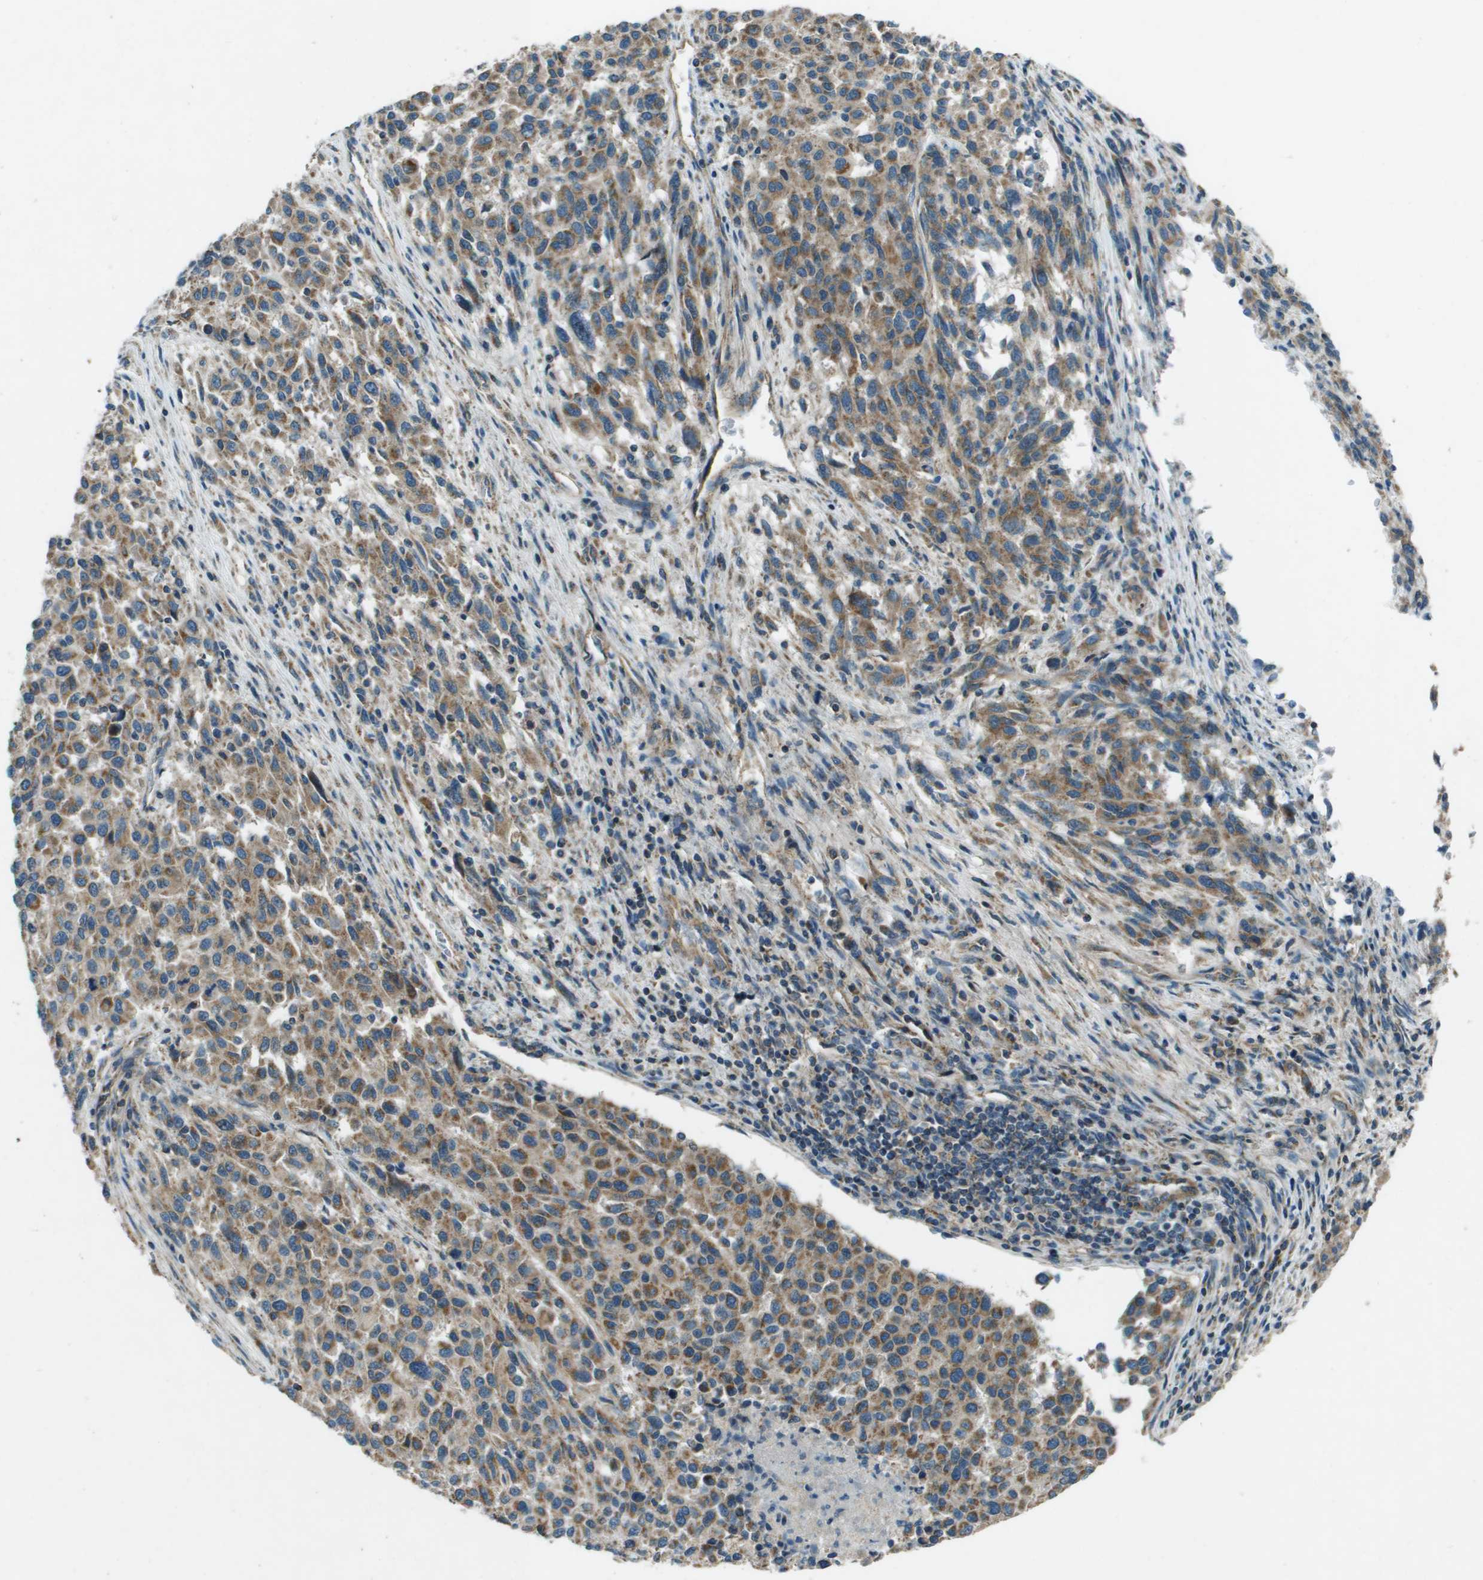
{"staining": {"intensity": "moderate", "quantity": ">75%", "location": "cytoplasmic/membranous"}, "tissue": "melanoma", "cell_type": "Tumor cells", "image_type": "cancer", "snomed": [{"axis": "morphology", "description": "Malignant melanoma, Metastatic site"}, {"axis": "topography", "description": "Lymph node"}], "caption": "There is medium levels of moderate cytoplasmic/membranous staining in tumor cells of melanoma, as demonstrated by immunohistochemical staining (brown color).", "gene": "MIGA1", "patient": {"sex": "male", "age": 61}}